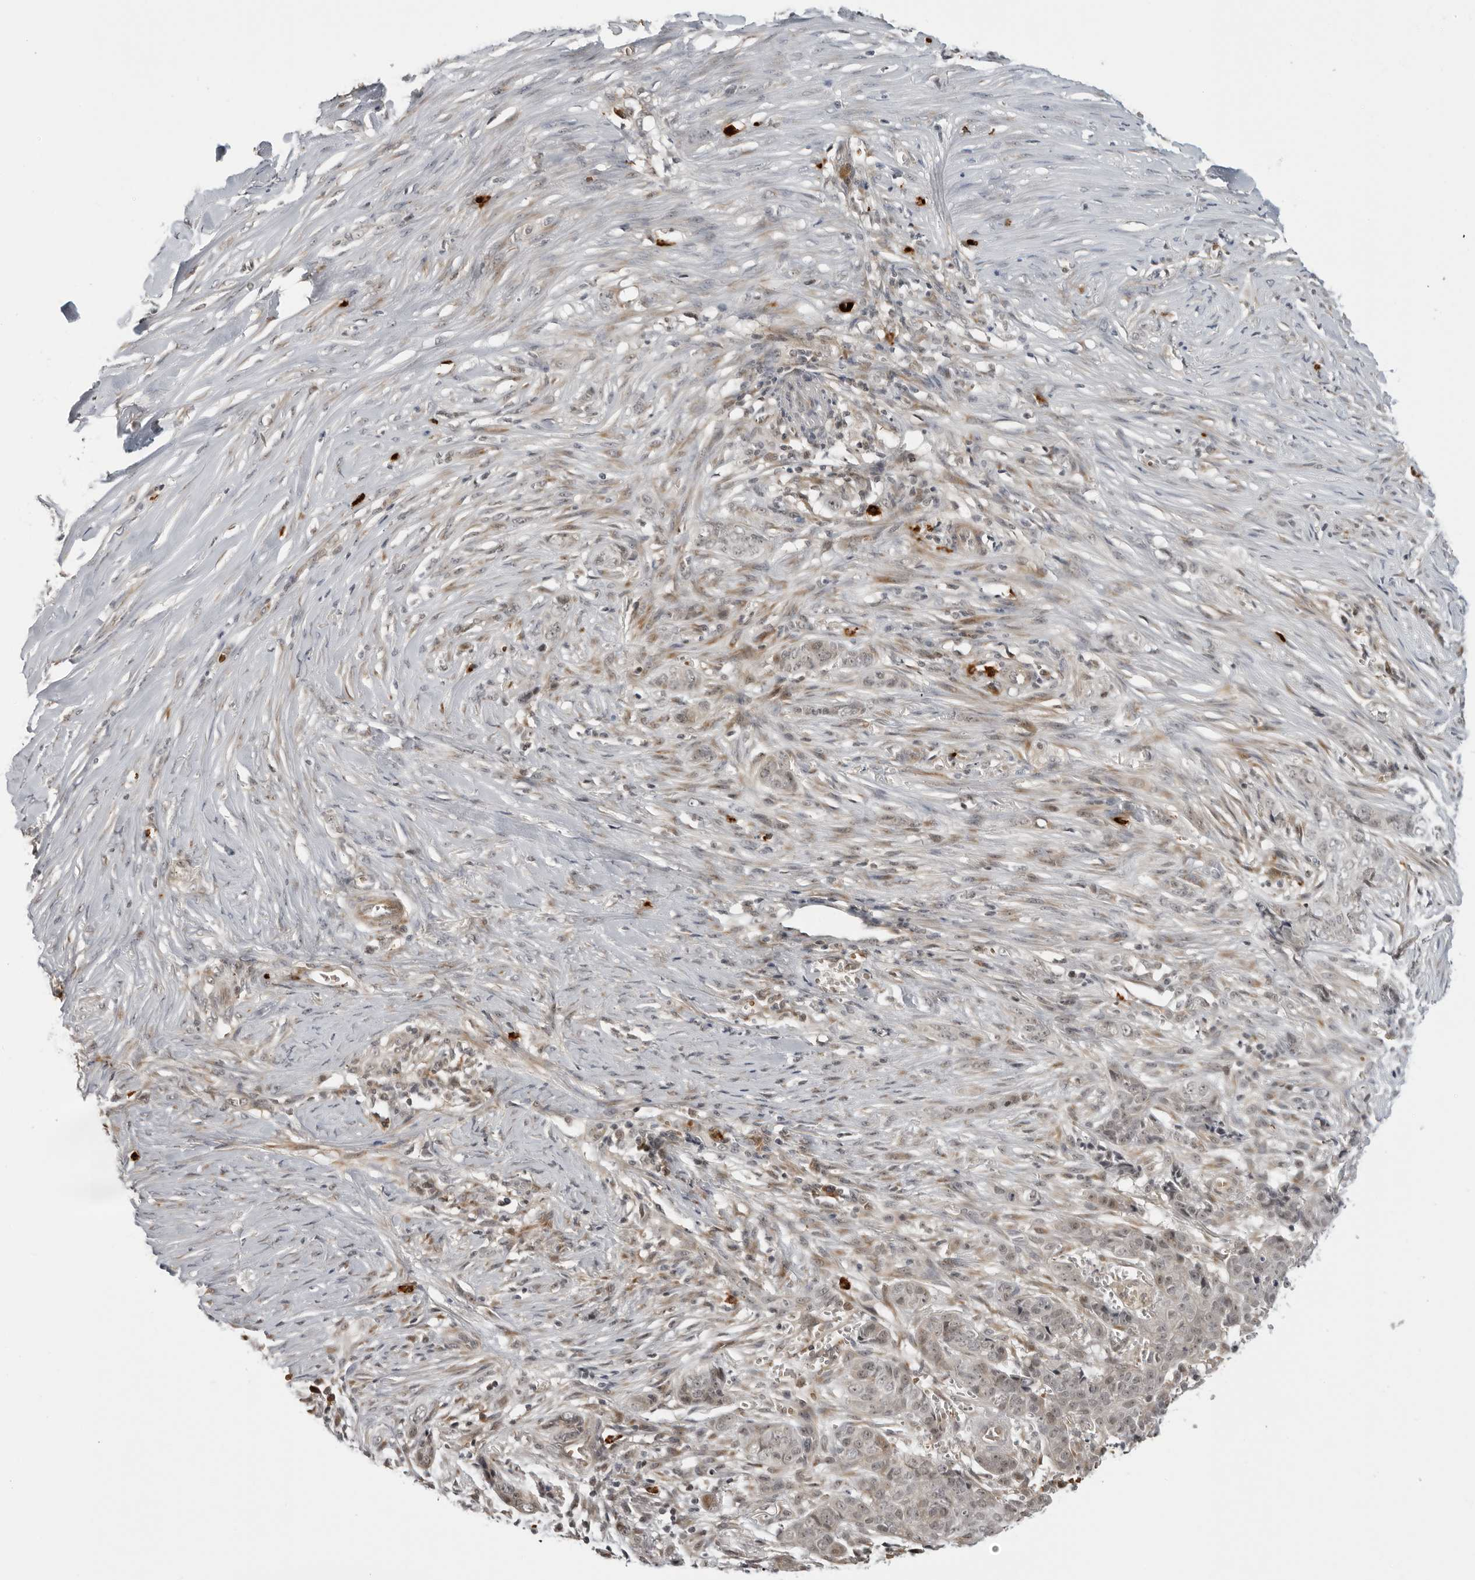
{"staining": {"intensity": "weak", "quantity": "25%-75%", "location": "cytoplasmic/membranous"}, "tissue": "skin cancer", "cell_type": "Tumor cells", "image_type": "cancer", "snomed": [{"axis": "morphology", "description": "Basal cell carcinoma"}, {"axis": "topography", "description": "Skin"}], "caption": "A low amount of weak cytoplasmic/membranous staining is present in approximately 25%-75% of tumor cells in skin cancer tissue. (brown staining indicates protein expression, while blue staining denotes nuclei).", "gene": "SUGCT", "patient": {"sex": "female", "age": 64}}